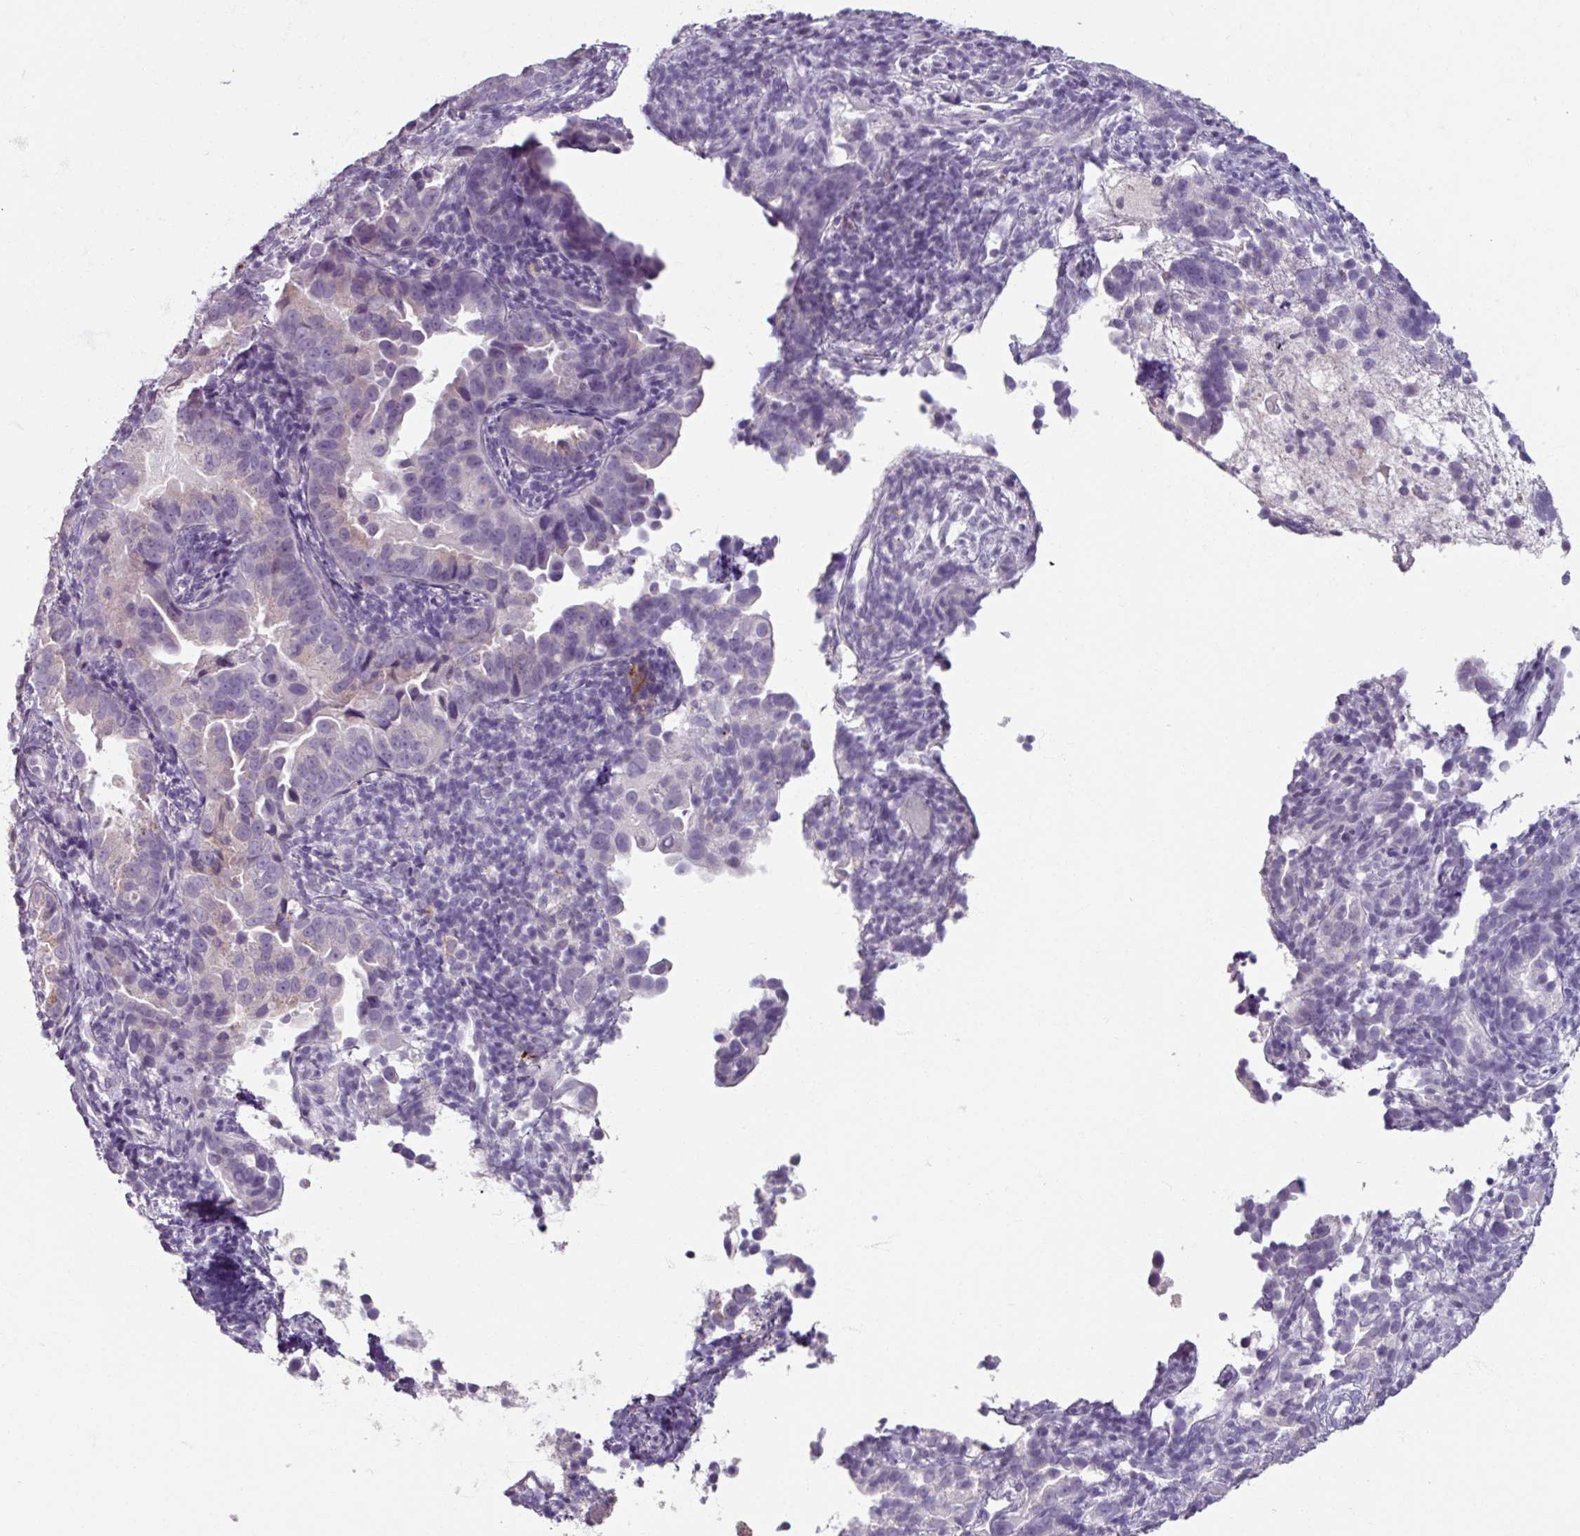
{"staining": {"intensity": "negative", "quantity": "none", "location": "none"}, "tissue": "endometrial cancer", "cell_type": "Tumor cells", "image_type": "cancer", "snomed": [{"axis": "morphology", "description": "Adenocarcinoma, NOS"}, {"axis": "topography", "description": "Endometrium"}], "caption": "IHC micrograph of endometrial cancer stained for a protein (brown), which shows no staining in tumor cells.", "gene": "SLC27A5", "patient": {"sex": "female", "age": 57}}